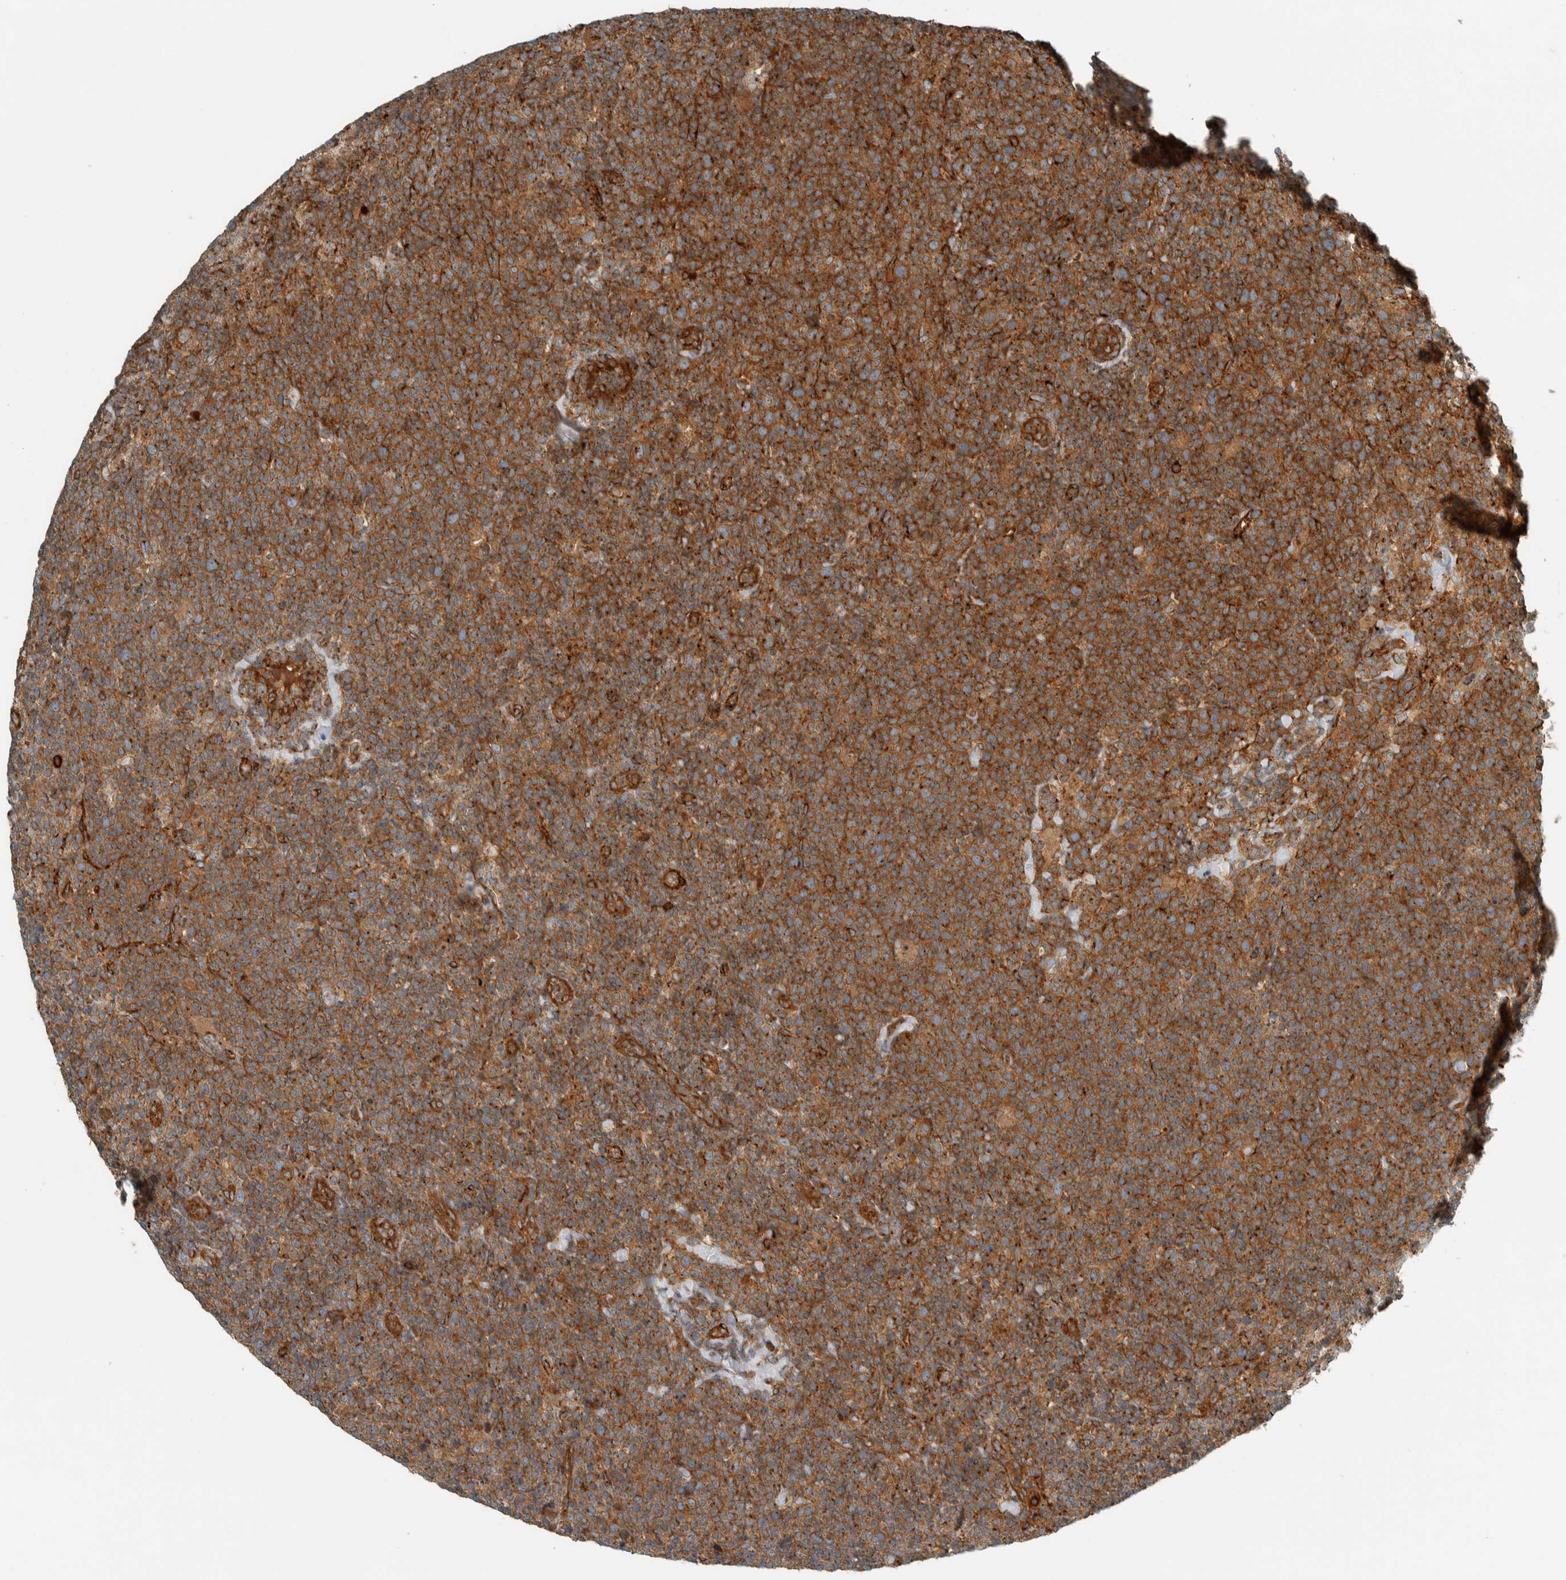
{"staining": {"intensity": "strong", "quantity": "25%-75%", "location": "cytoplasmic/membranous"}, "tissue": "lymphoma", "cell_type": "Tumor cells", "image_type": "cancer", "snomed": [{"axis": "morphology", "description": "Malignant lymphoma, non-Hodgkin's type, High grade"}, {"axis": "topography", "description": "Lymph node"}], "caption": "Lymphoma stained with DAB (3,3'-diaminobenzidine) immunohistochemistry shows high levels of strong cytoplasmic/membranous expression in approximately 25%-75% of tumor cells.", "gene": "EXOC7", "patient": {"sex": "male", "age": 61}}